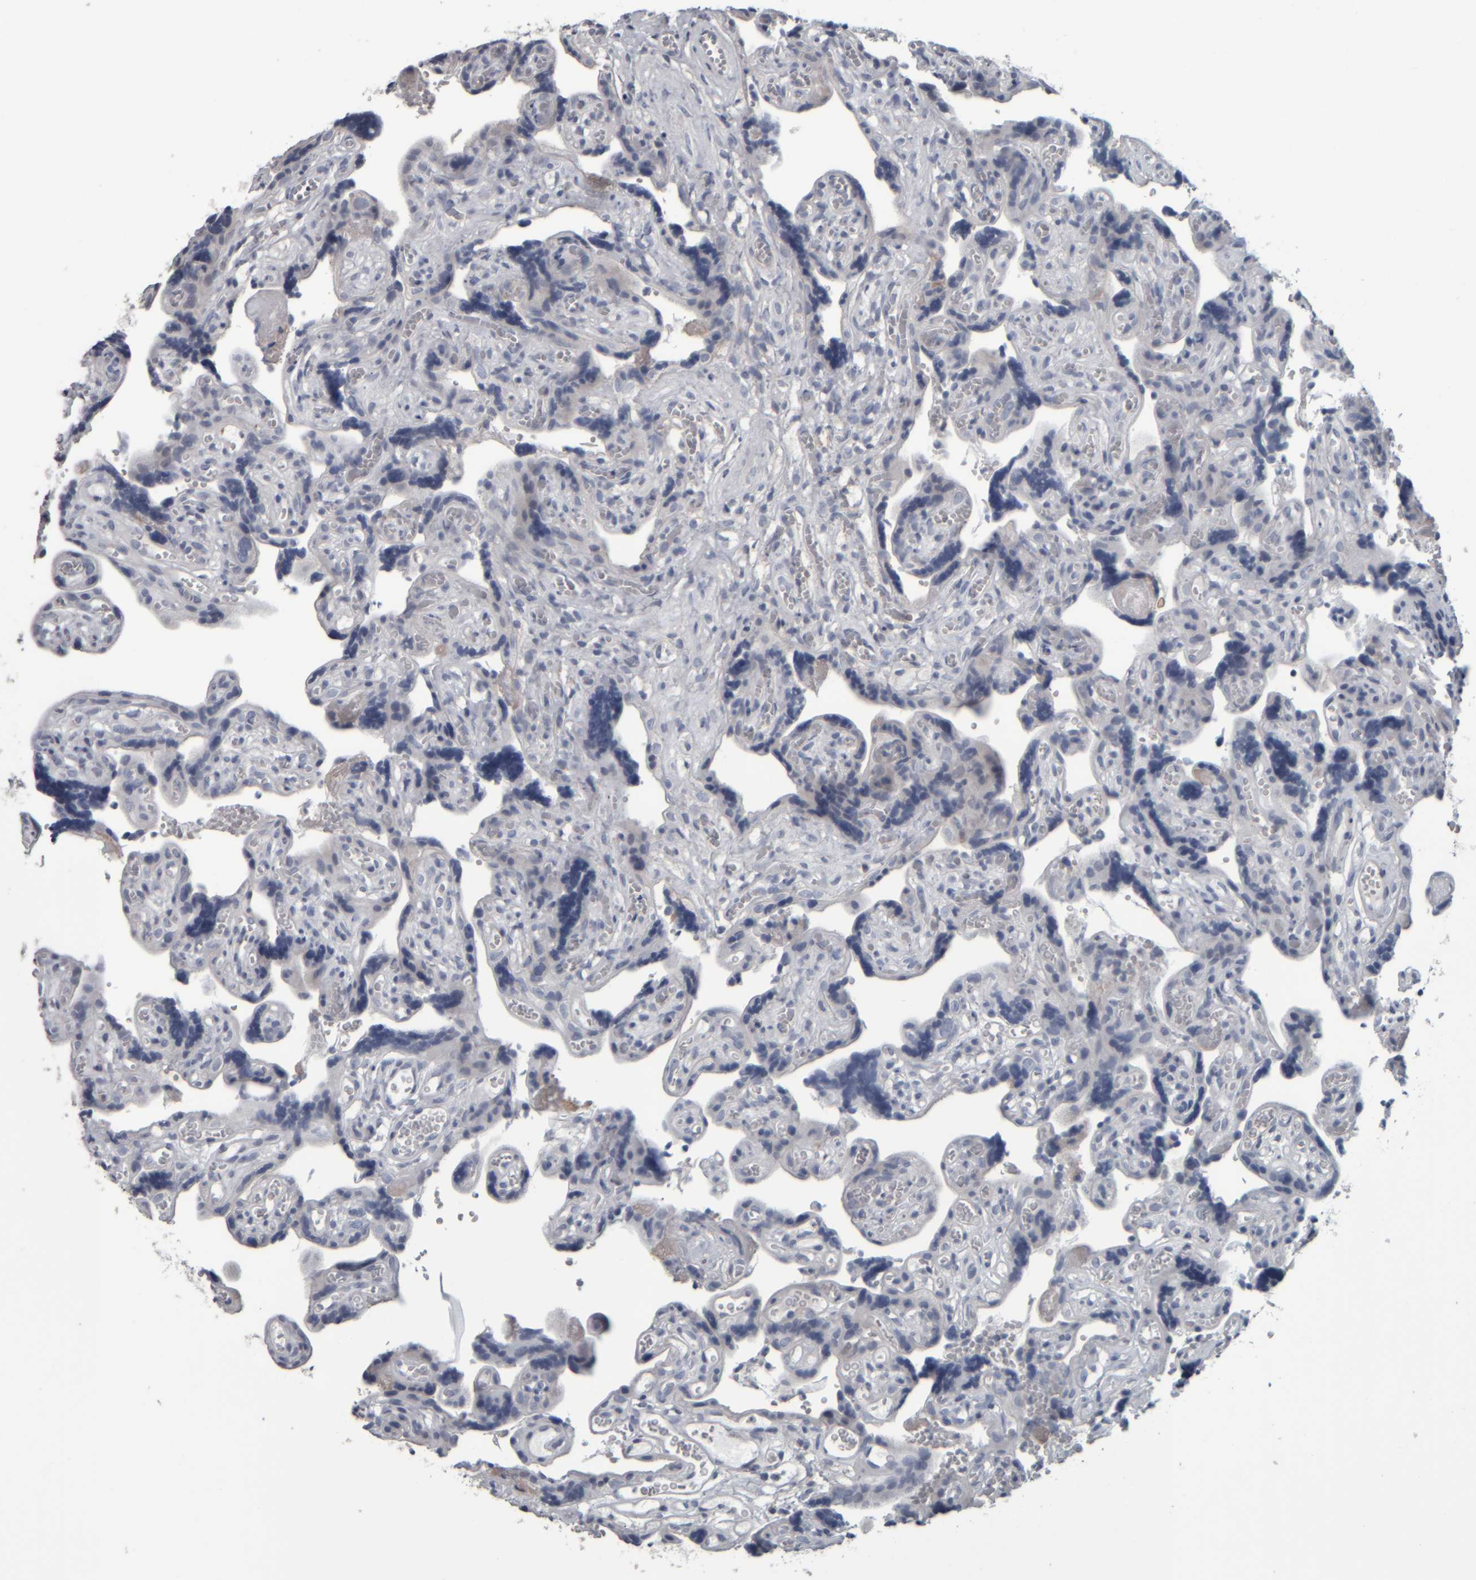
{"staining": {"intensity": "negative", "quantity": "none", "location": "none"}, "tissue": "placenta", "cell_type": "Trophoblastic cells", "image_type": "normal", "snomed": [{"axis": "morphology", "description": "Normal tissue, NOS"}, {"axis": "topography", "description": "Placenta"}], "caption": "Image shows no protein expression in trophoblastic cells of benign placenta. (DAB (3,3'-diaminobenzidine) immunohistochemistry with hematoxylin counter stain).", "gene": "CAVIN4", "patient": {"sex": "female", "age": 30}}